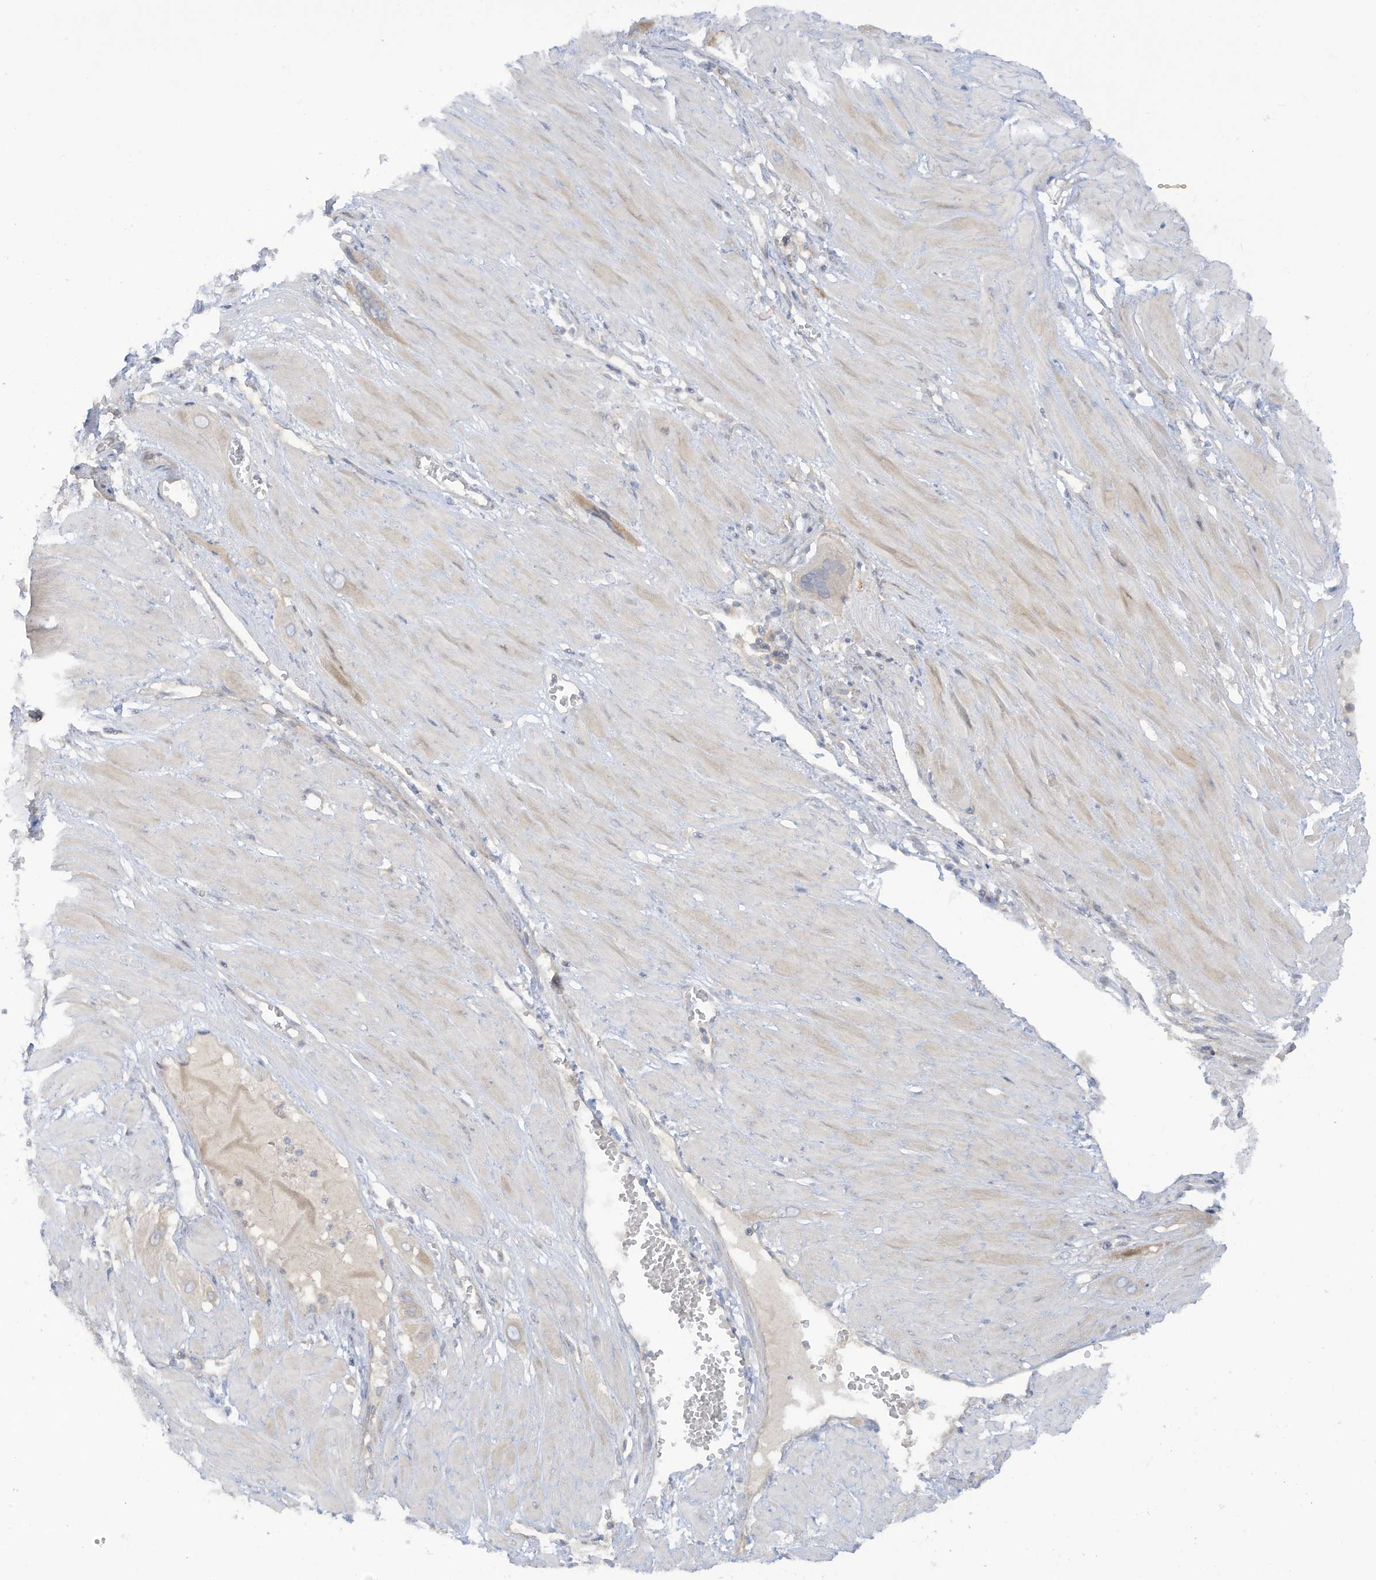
{"staining": {"intensity": "weak", "quantity": "<25%", "location": "cytoplasmic/membranous"}, "tissue": "cervical cancer", "cell_type": "Tumor cells", "image_type": "cancer", "snomed": [{"axis": "morphology", "description": "Squamous cell carcinoma, NOS"}, {"axis": "topography", "description": "Cervix"}], "caption": "The image demonstrates no staining of tumor cells in cervical cancer (squamous cell carcinoma).", "gene": "LRRN2", "patient": {"sex": "female", "age": 34}}